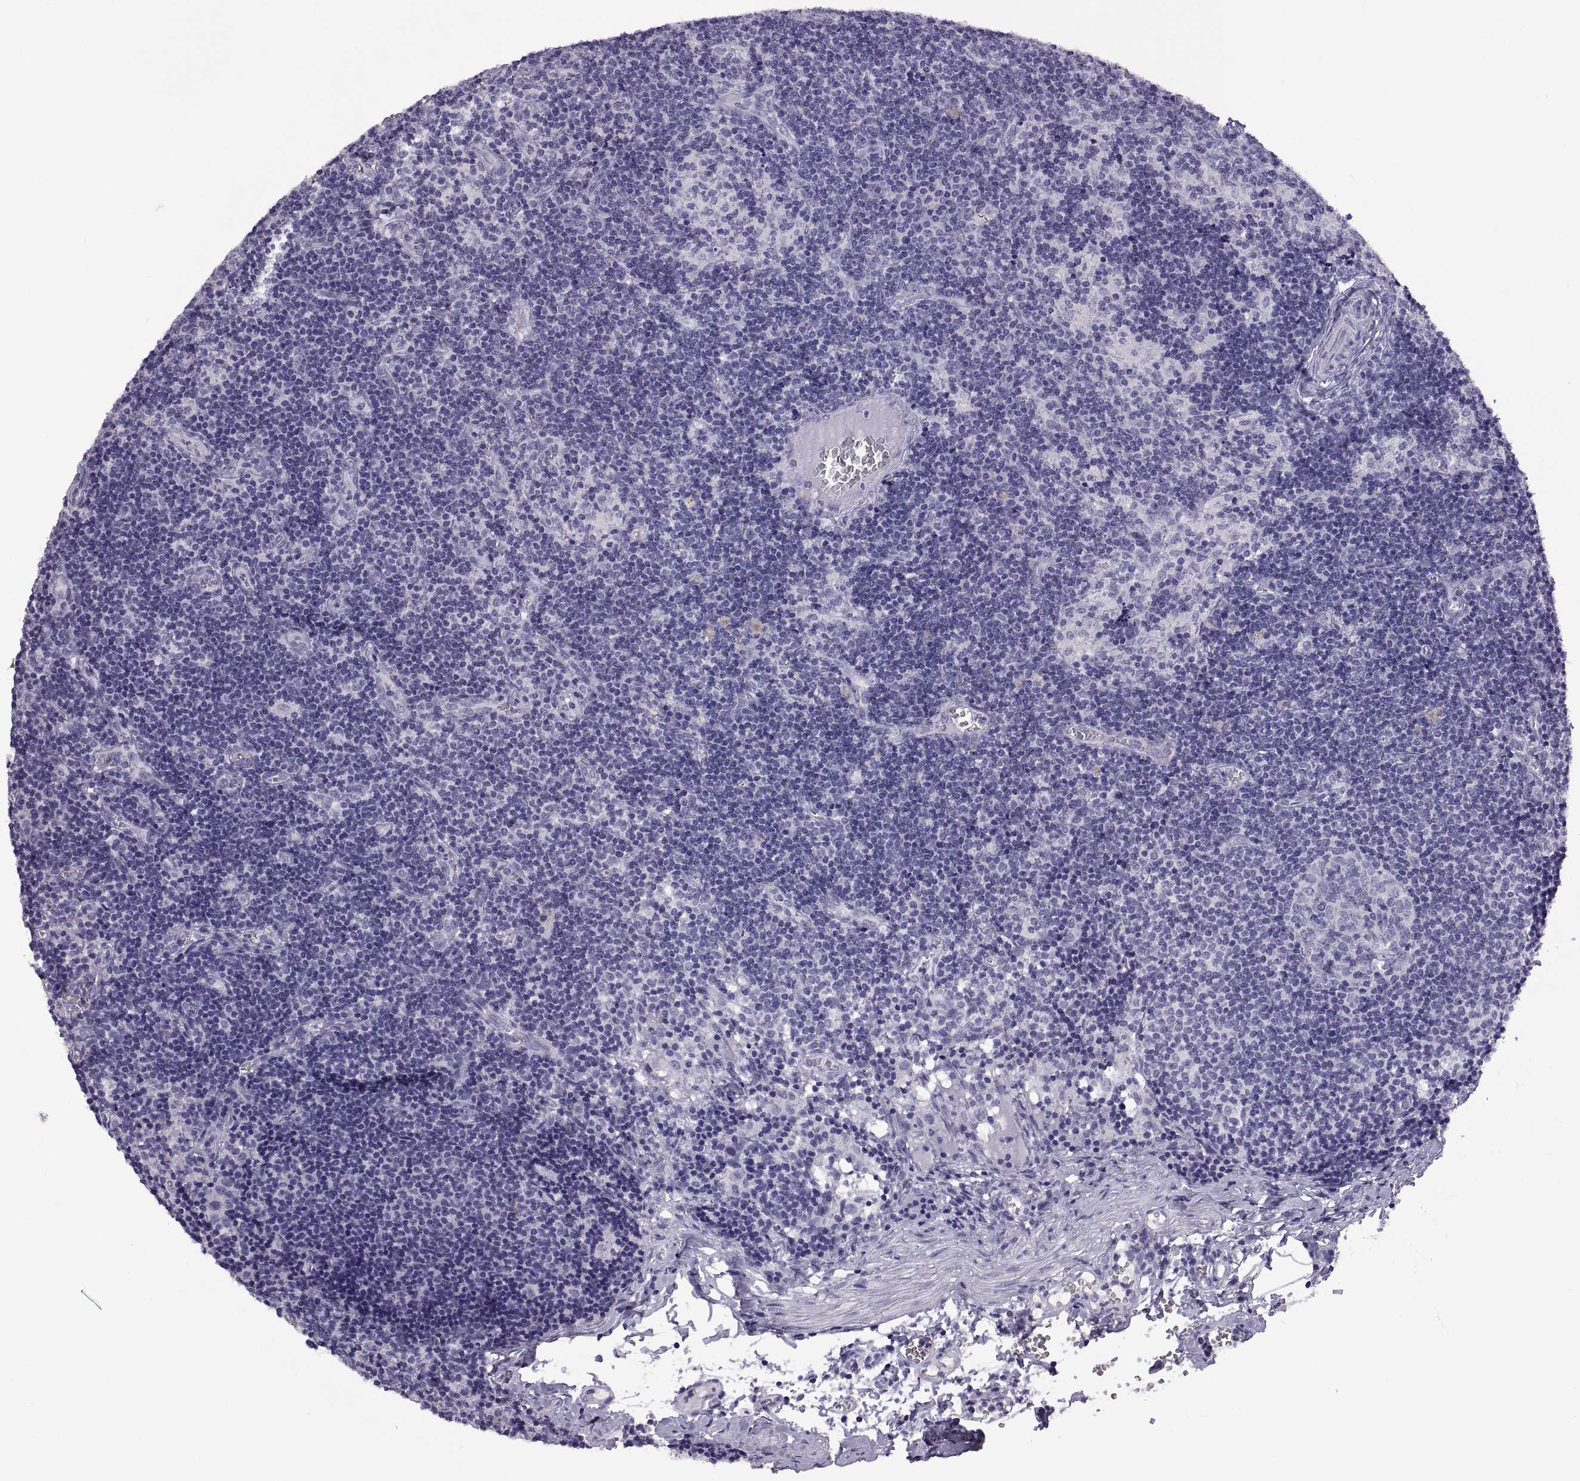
{"staining": {"intensity": "negative", "quantity": "none", "location": "none"}, "tissue": "lymph node", "cell_type": "Germinal center cells", "image_type": "normal", "snomed": [{"axis": "morphology", "description": "Normal tissue, NOS"}, {"axis": "topography", "description": "Lymph node"}], "caption": "The photomicrograph demonstrates no staining of germinal center cells in unremarkable lymph node.", "gene": "RDM1", "patient": {"sex": "female", "age": 50}}